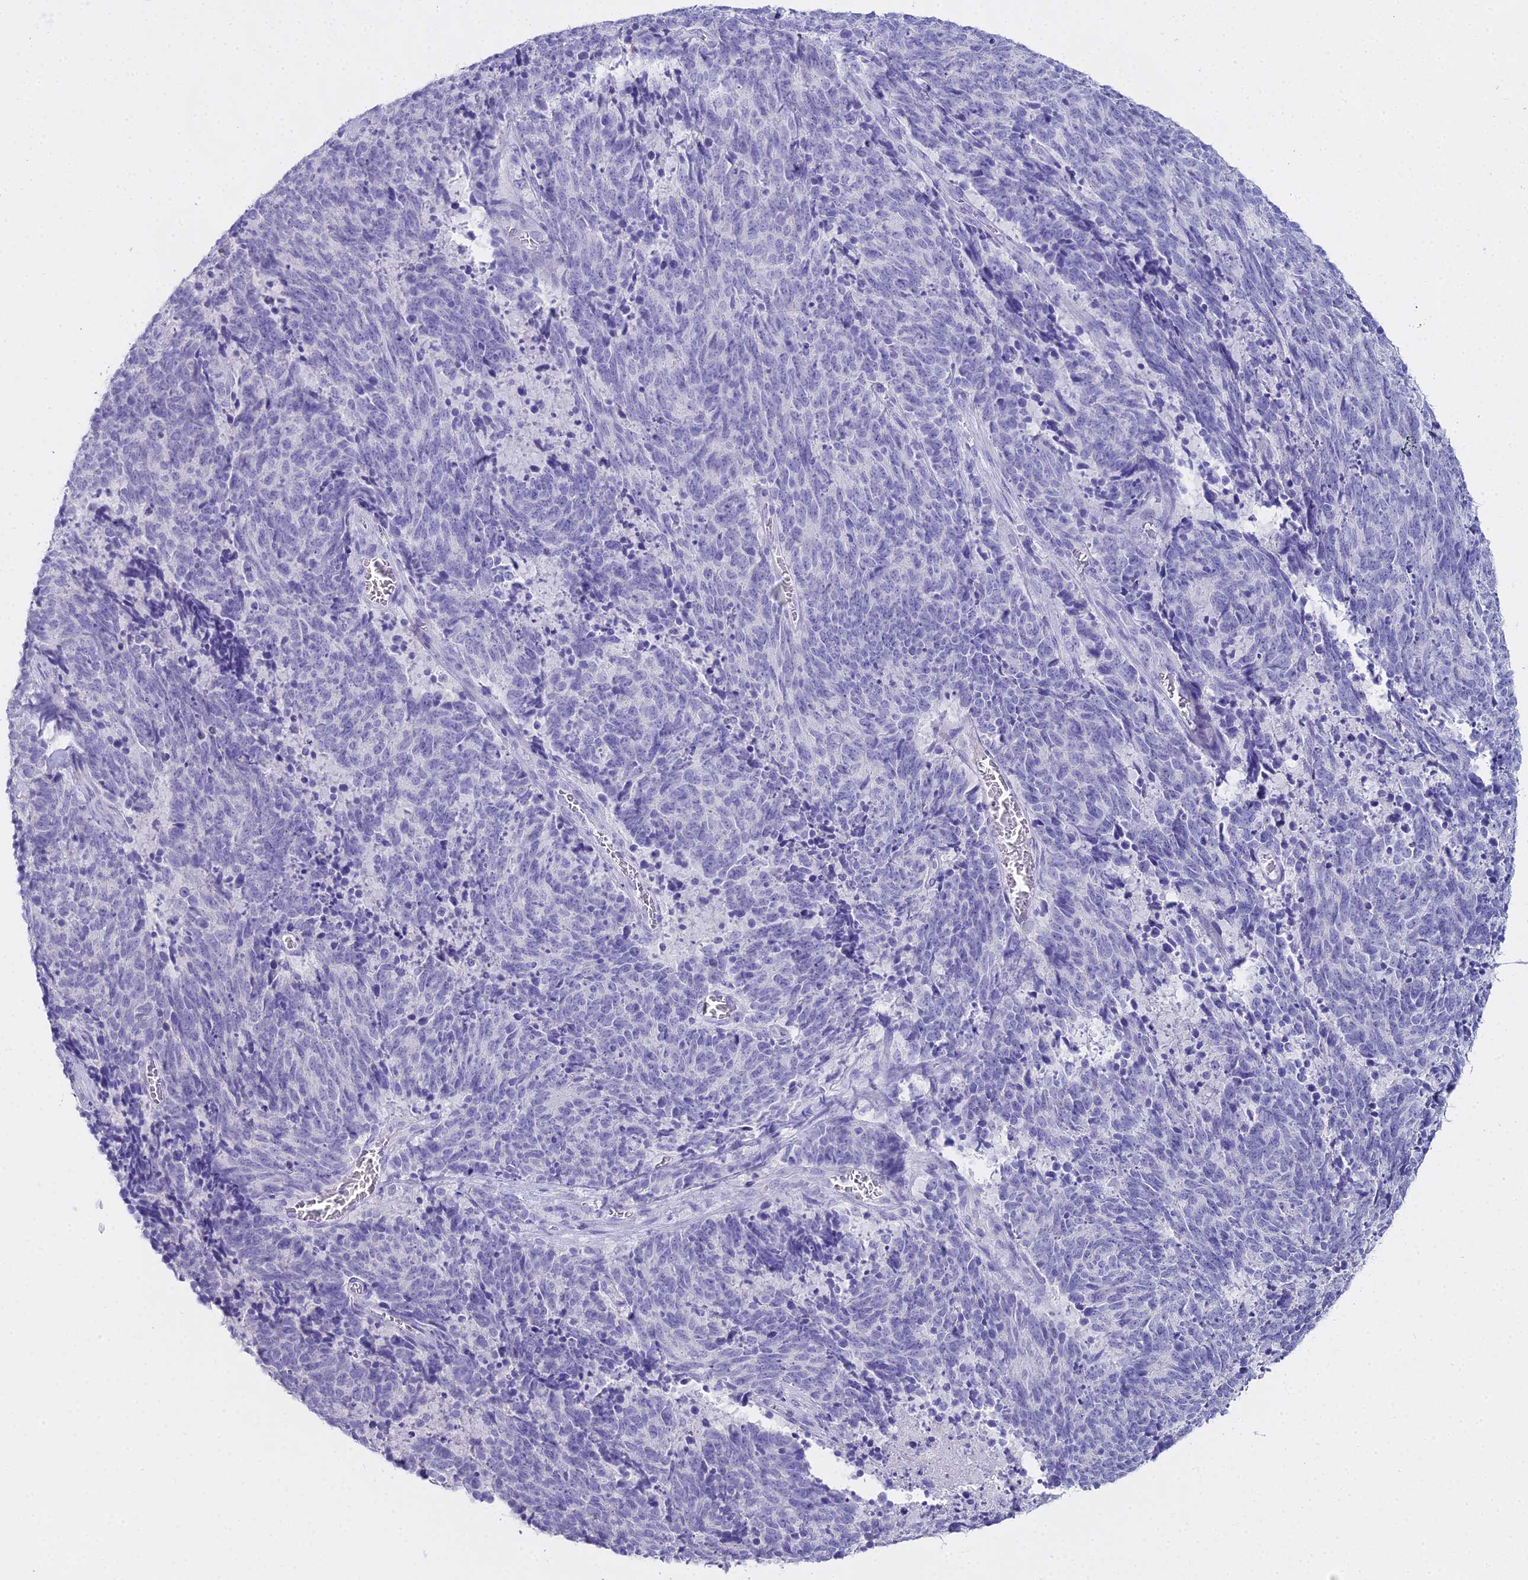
{"staining": {"intensity": "negative", "quantity": "none", "location": "none"}, "tissue": "cervical cancer", "cell_type": "Tumor cells", "image_type": "cancer", "snomed": [{"axis": "morphology", "description": "Squamous cell carcinoma, NOS"}, {"axis": "topography", "description": "Cervix"}], "caption": "This is an immunohistochemistry (IHC) image of human cervical cancer. There is no positivity in tumor cells.", "gene": "ALPP", "patient": {"sex": "female", "age": 29}}